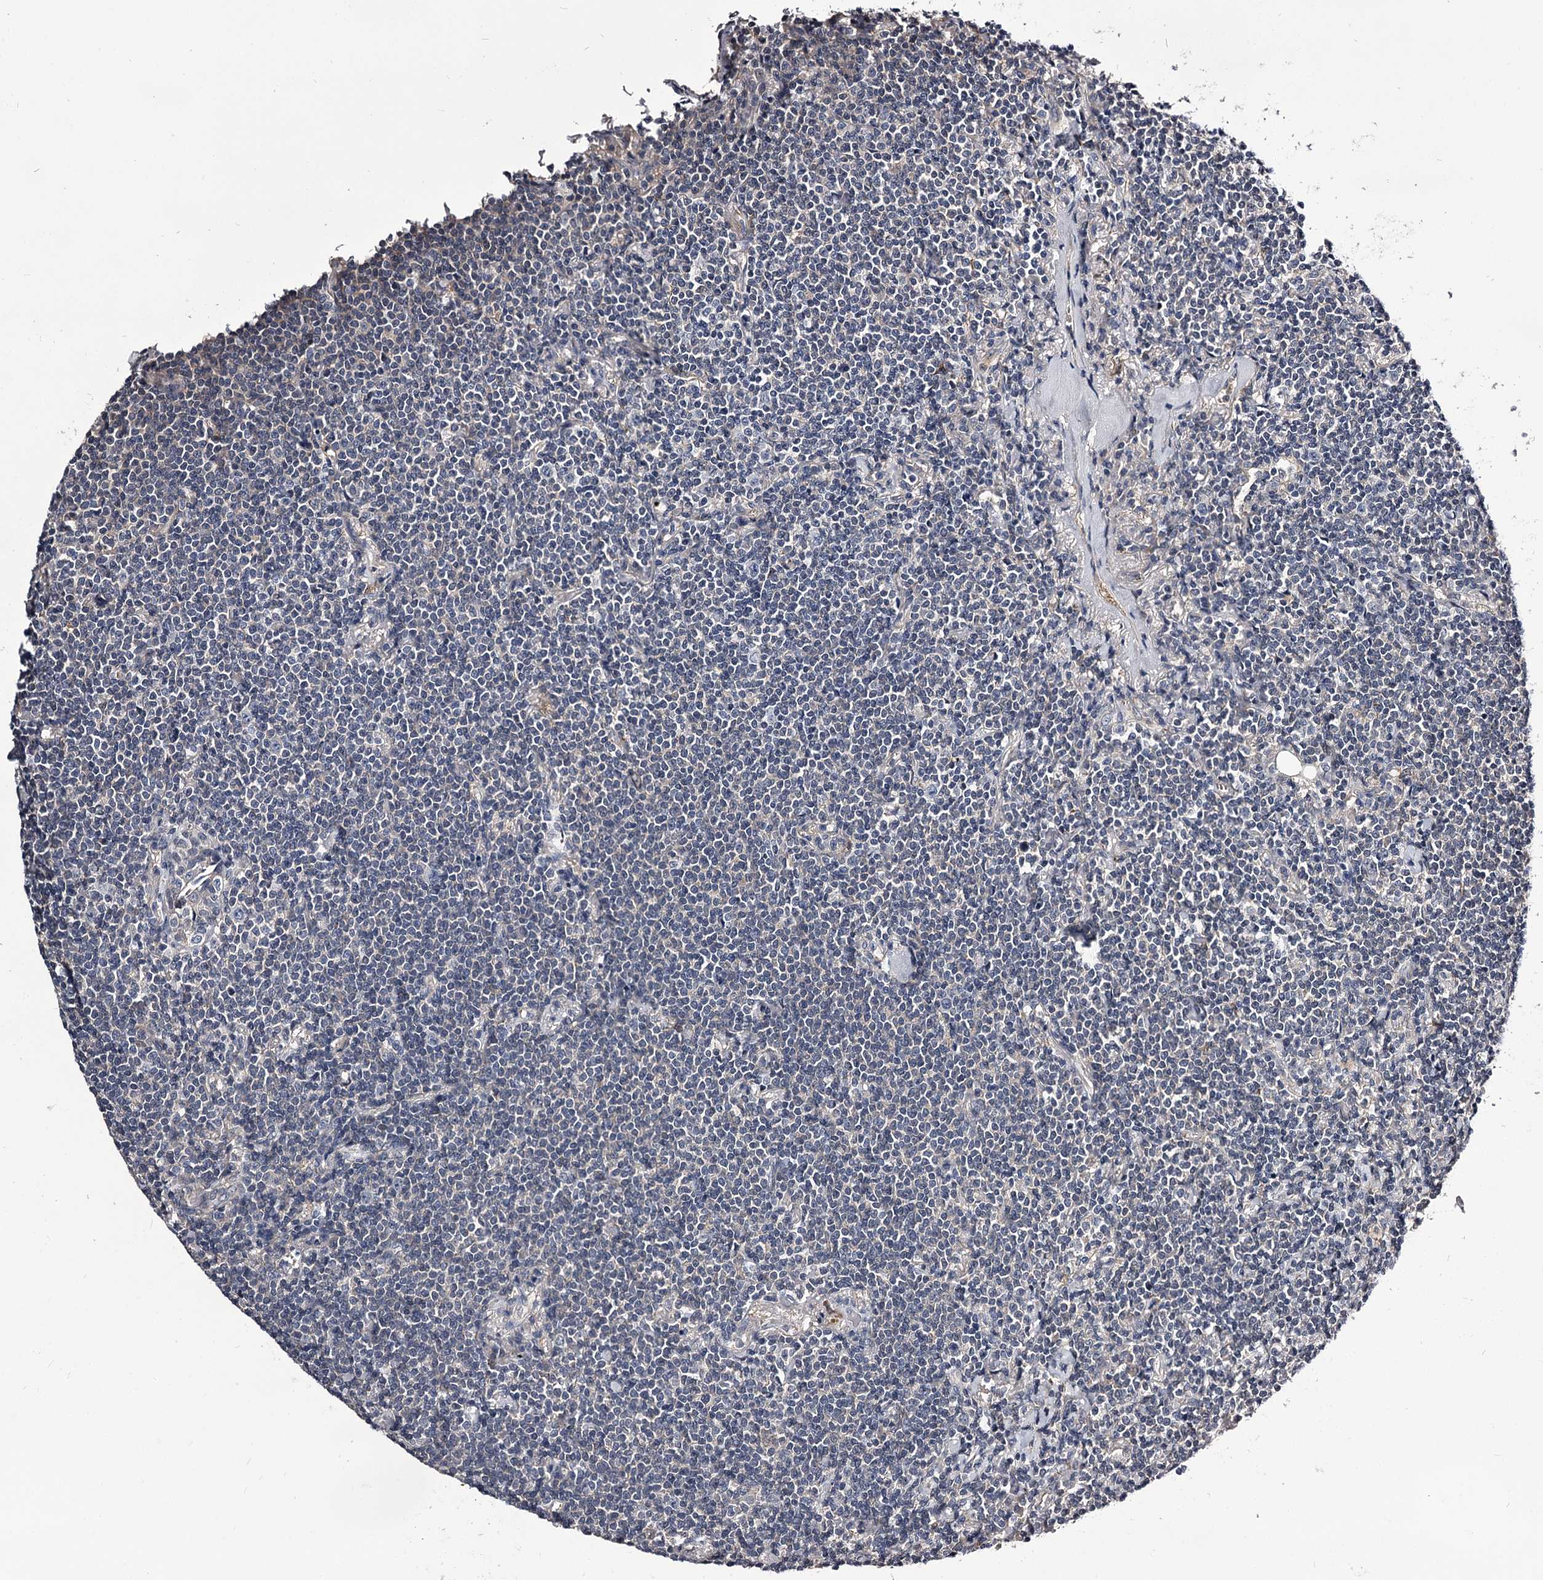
{"staining": {"intensity": "negative", "quantity": "none", "location": "none"}, "tissue": "lymphoma", "cell_type": "Tumor cells", "image_type": "cancer", "snomed": [{"axis": "morphology", "description": "Malignant lymphoma, non-Hodgkin's type, Low grade"}, {"axis": "topography", "description": "Lung"}], "caption": "A high-resolution photomicrograph shows immunohistochemistry staining of lymphoma, which displays no significant positivity in tumor cells.", "gene": "GSTO1", "patient": {"sex": "female", "age": 71}}